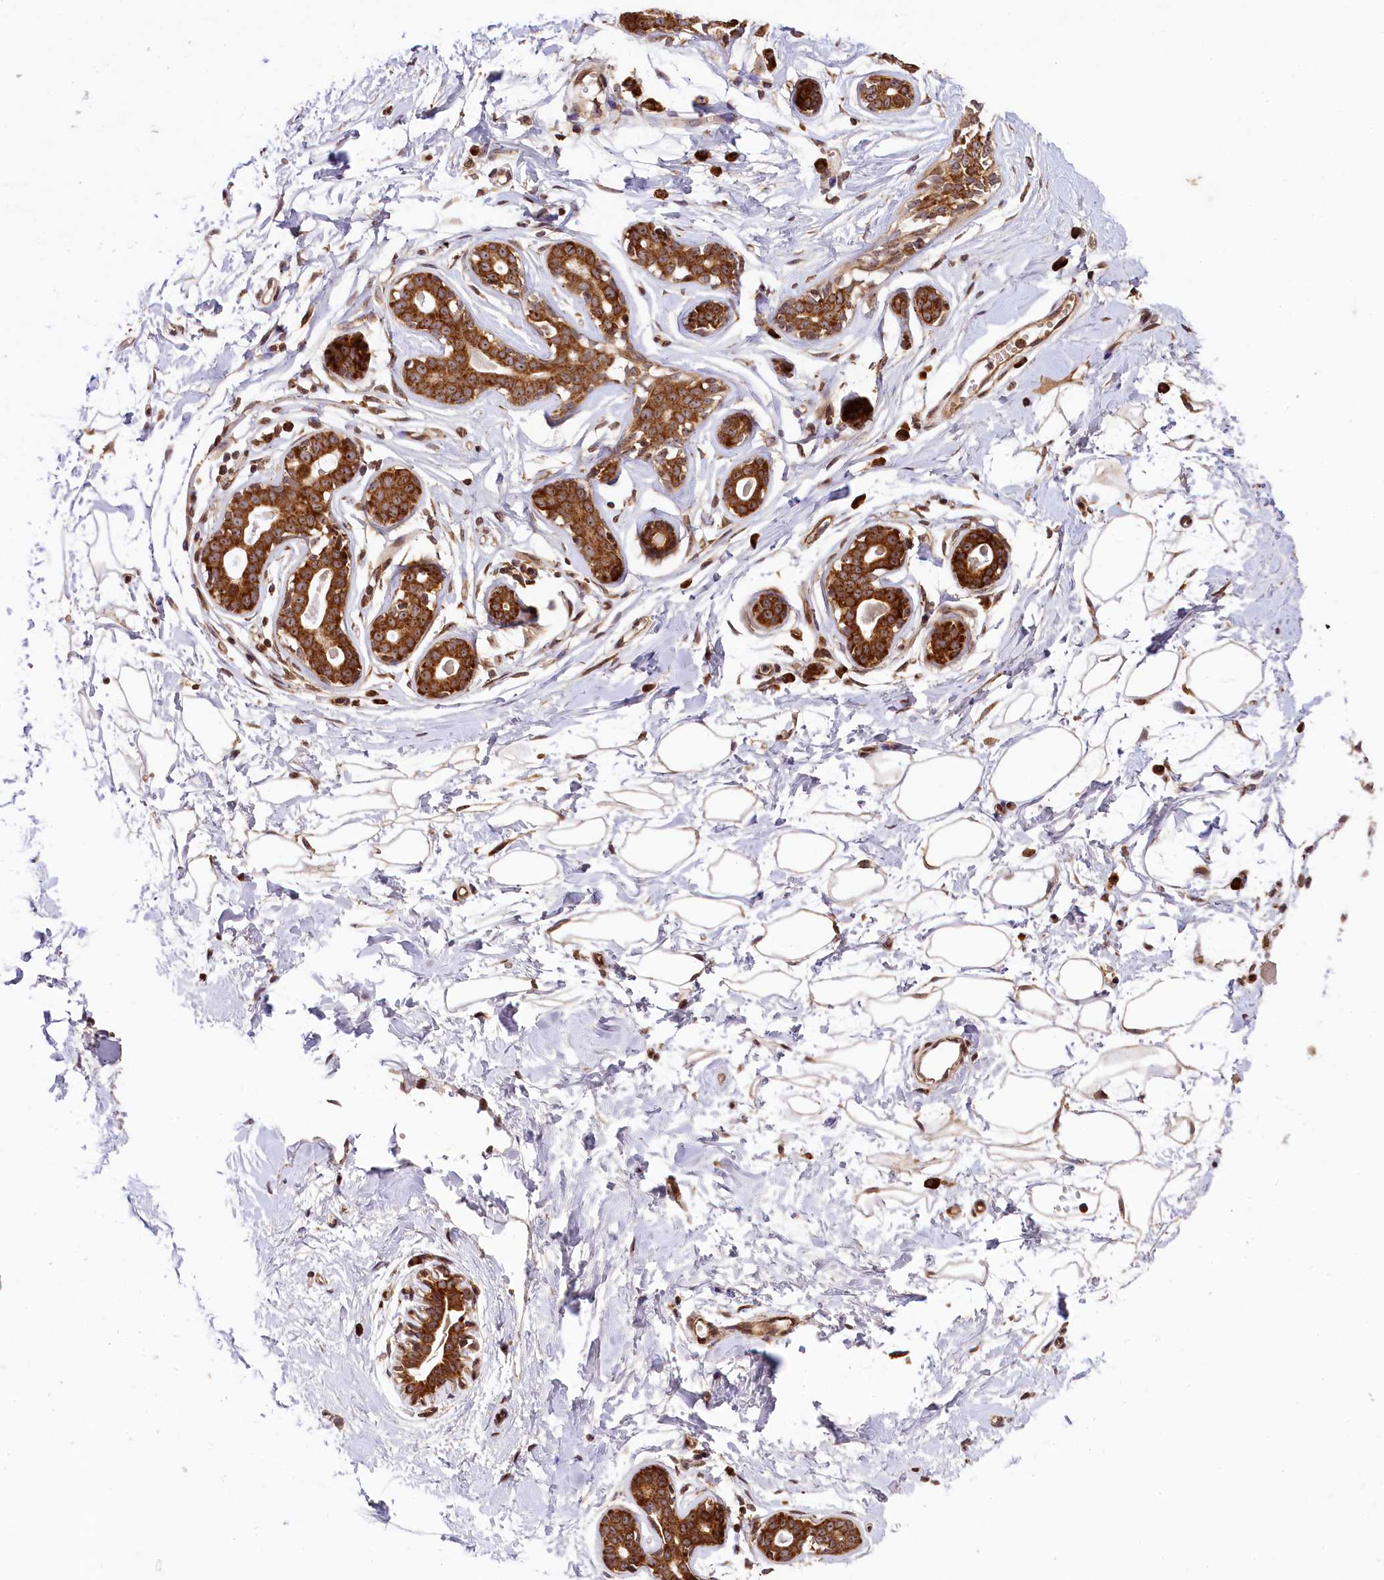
{"staining": {"intensity": "moderate", "quantity": ">75%", "location": "cytoplasmic/membranous"}, "tissue": "breast", "cell_type": "Adipocytes", "image_type": "normal", "snomed": [{"axis": "morphology", "description": "Normal tissue, NOS"}, {"axis": "morphology", "description": "Adenoma, NOS"}, {"axis": "topography", "description": "Breast"}], "caption": "IHC (DAB) staining of benign breast demonstrates moderate cytoplasmic/membranous protein positivity in about >75% of adipocytes. Nuclei are stained in blue.", "gene": "LARP4", "patient": {"sex": "female", "age": 23}}